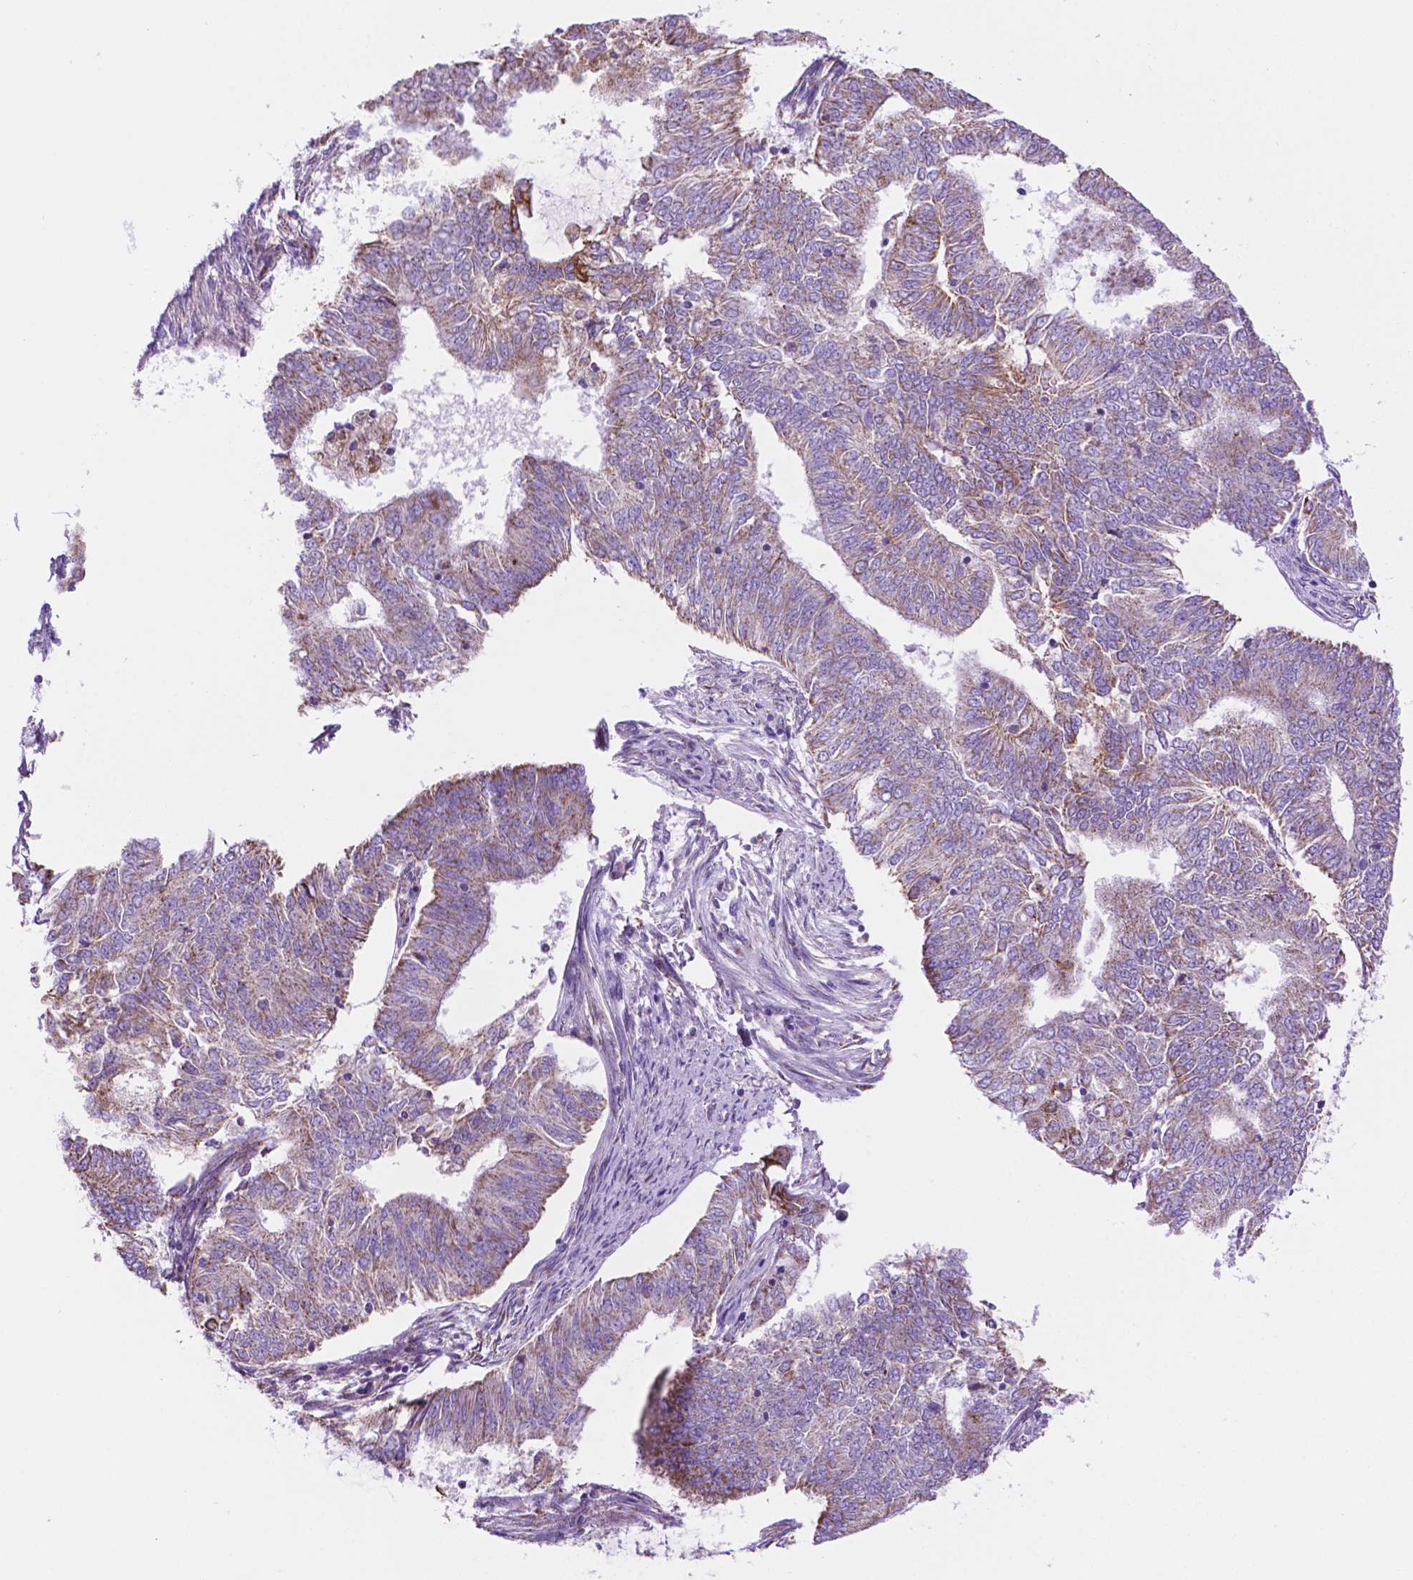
{"staining": {"intensity": "moderate", "quantity": "25%-75%", "location": "cytoplasmic/membranous"}, "tissue": "endometrial cancer", "cell_type": "Tumor cells", "image_type": "cancer", "snomed": [{"axis": "morphology", "description": "Adenocarcinoma, NOS"}, {"axis": "topography", "description": "Endometrium"}], "caption": "Immunohistochemical staining of human adenocarcinoma (endometrial) demonstrates moderate cytoplasmic/membranous protein staining in about 25%-75% of tumor cells.", "gene": "GDPD5", "patient": {"sex": "female", "age": 62}}